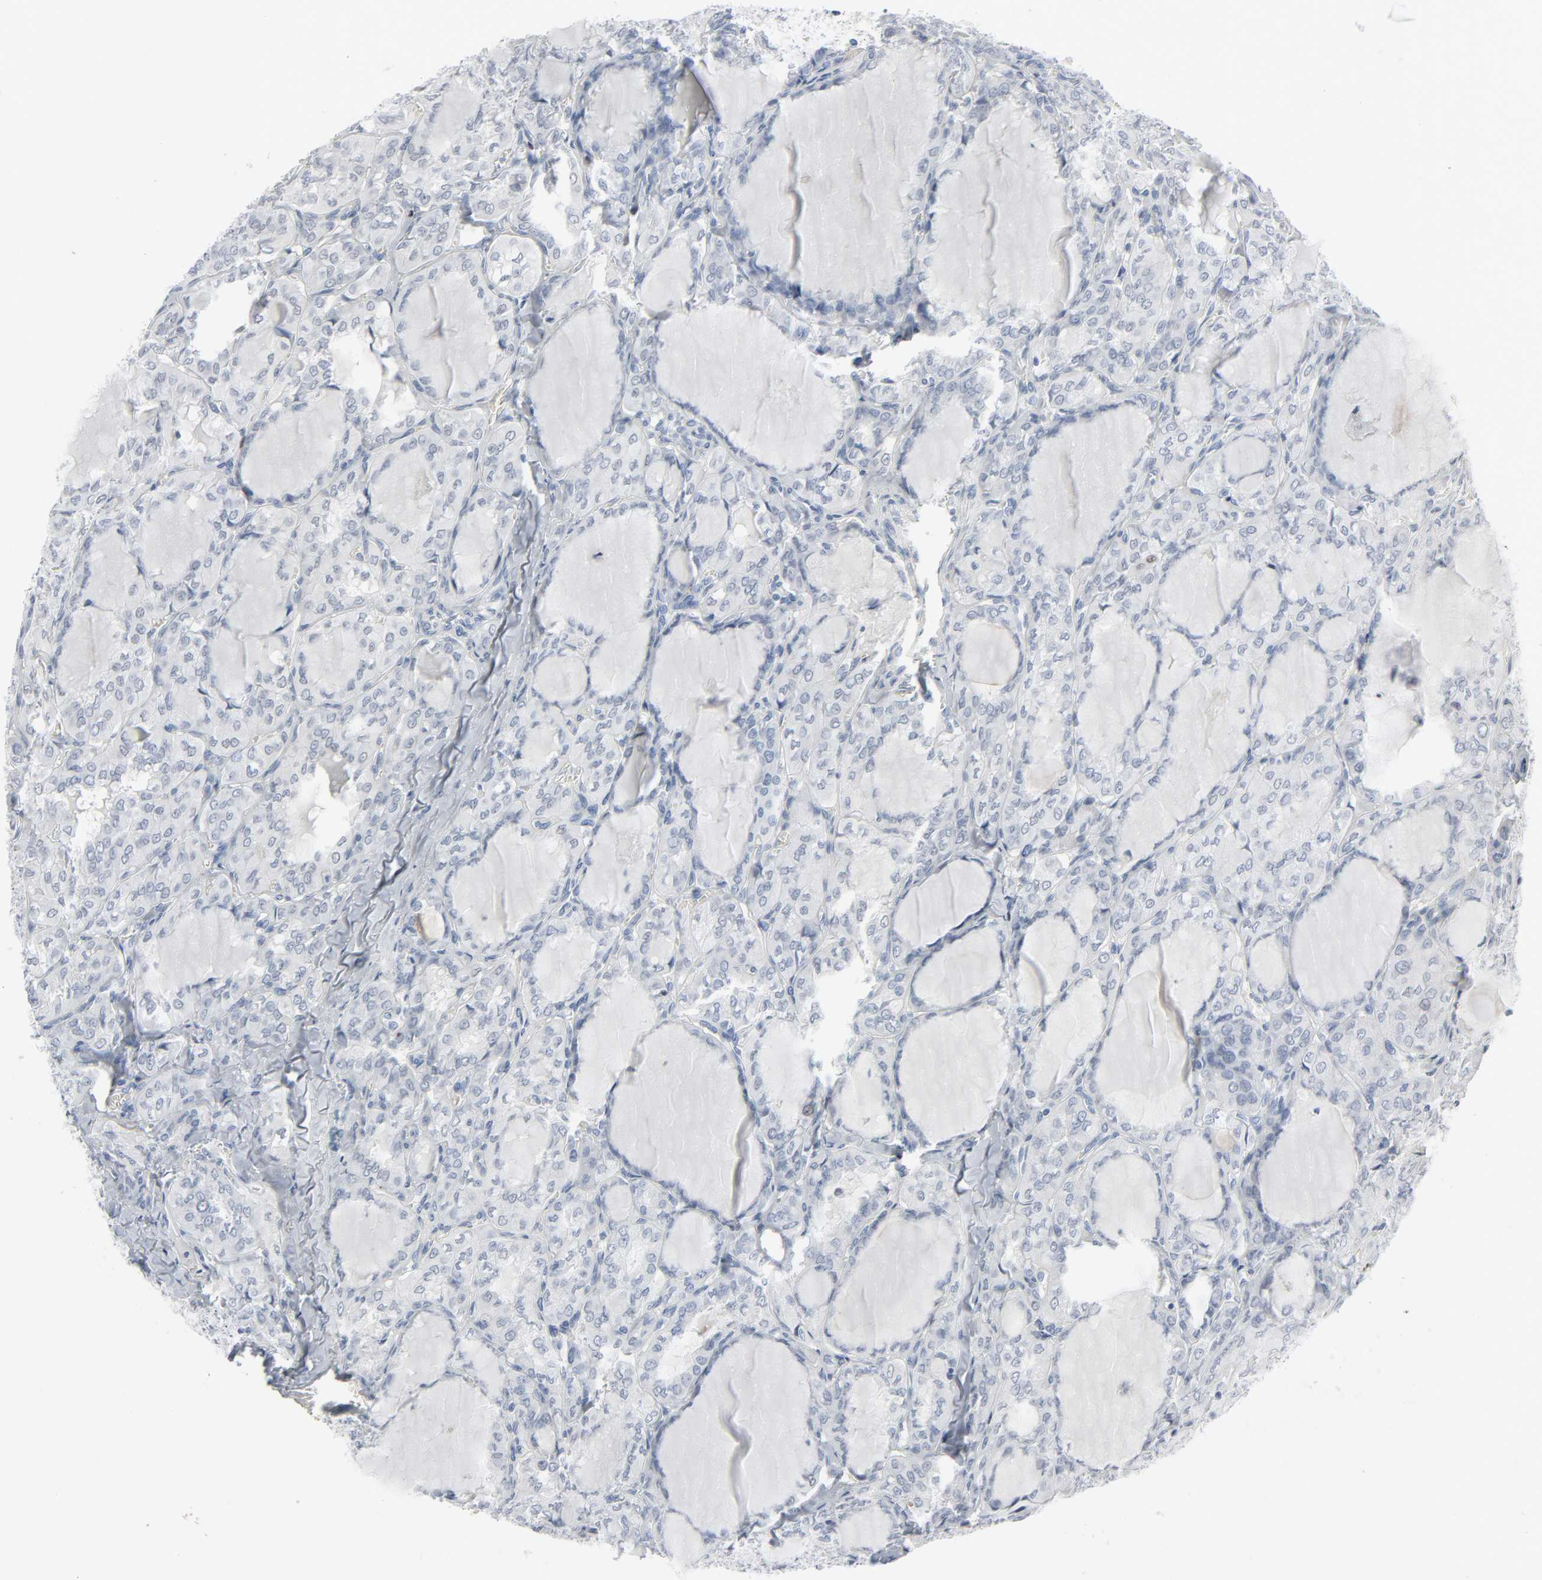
{"staining": {"intensity": "negative", "quantity": "none", "location": "none"}, "tissue": "thyroid cancer", "cell_type": "Tumor cells", "image_type": "cancer", "snomed": [{"axis": "morphology", "description": "Papillary adenocarcinoma, NOS"}, {"axis": "topography", "description": "Thyroid gland"}], "caption": "This histopathology image is of thyroid cancer stained with immunohistochemistry (IHC) to label a protein in brown with the nuclei are counter-stained blue. There is no expression in tumor cells.", "gene": "MITF", "patient": {"sex": "male", "age": 20}}